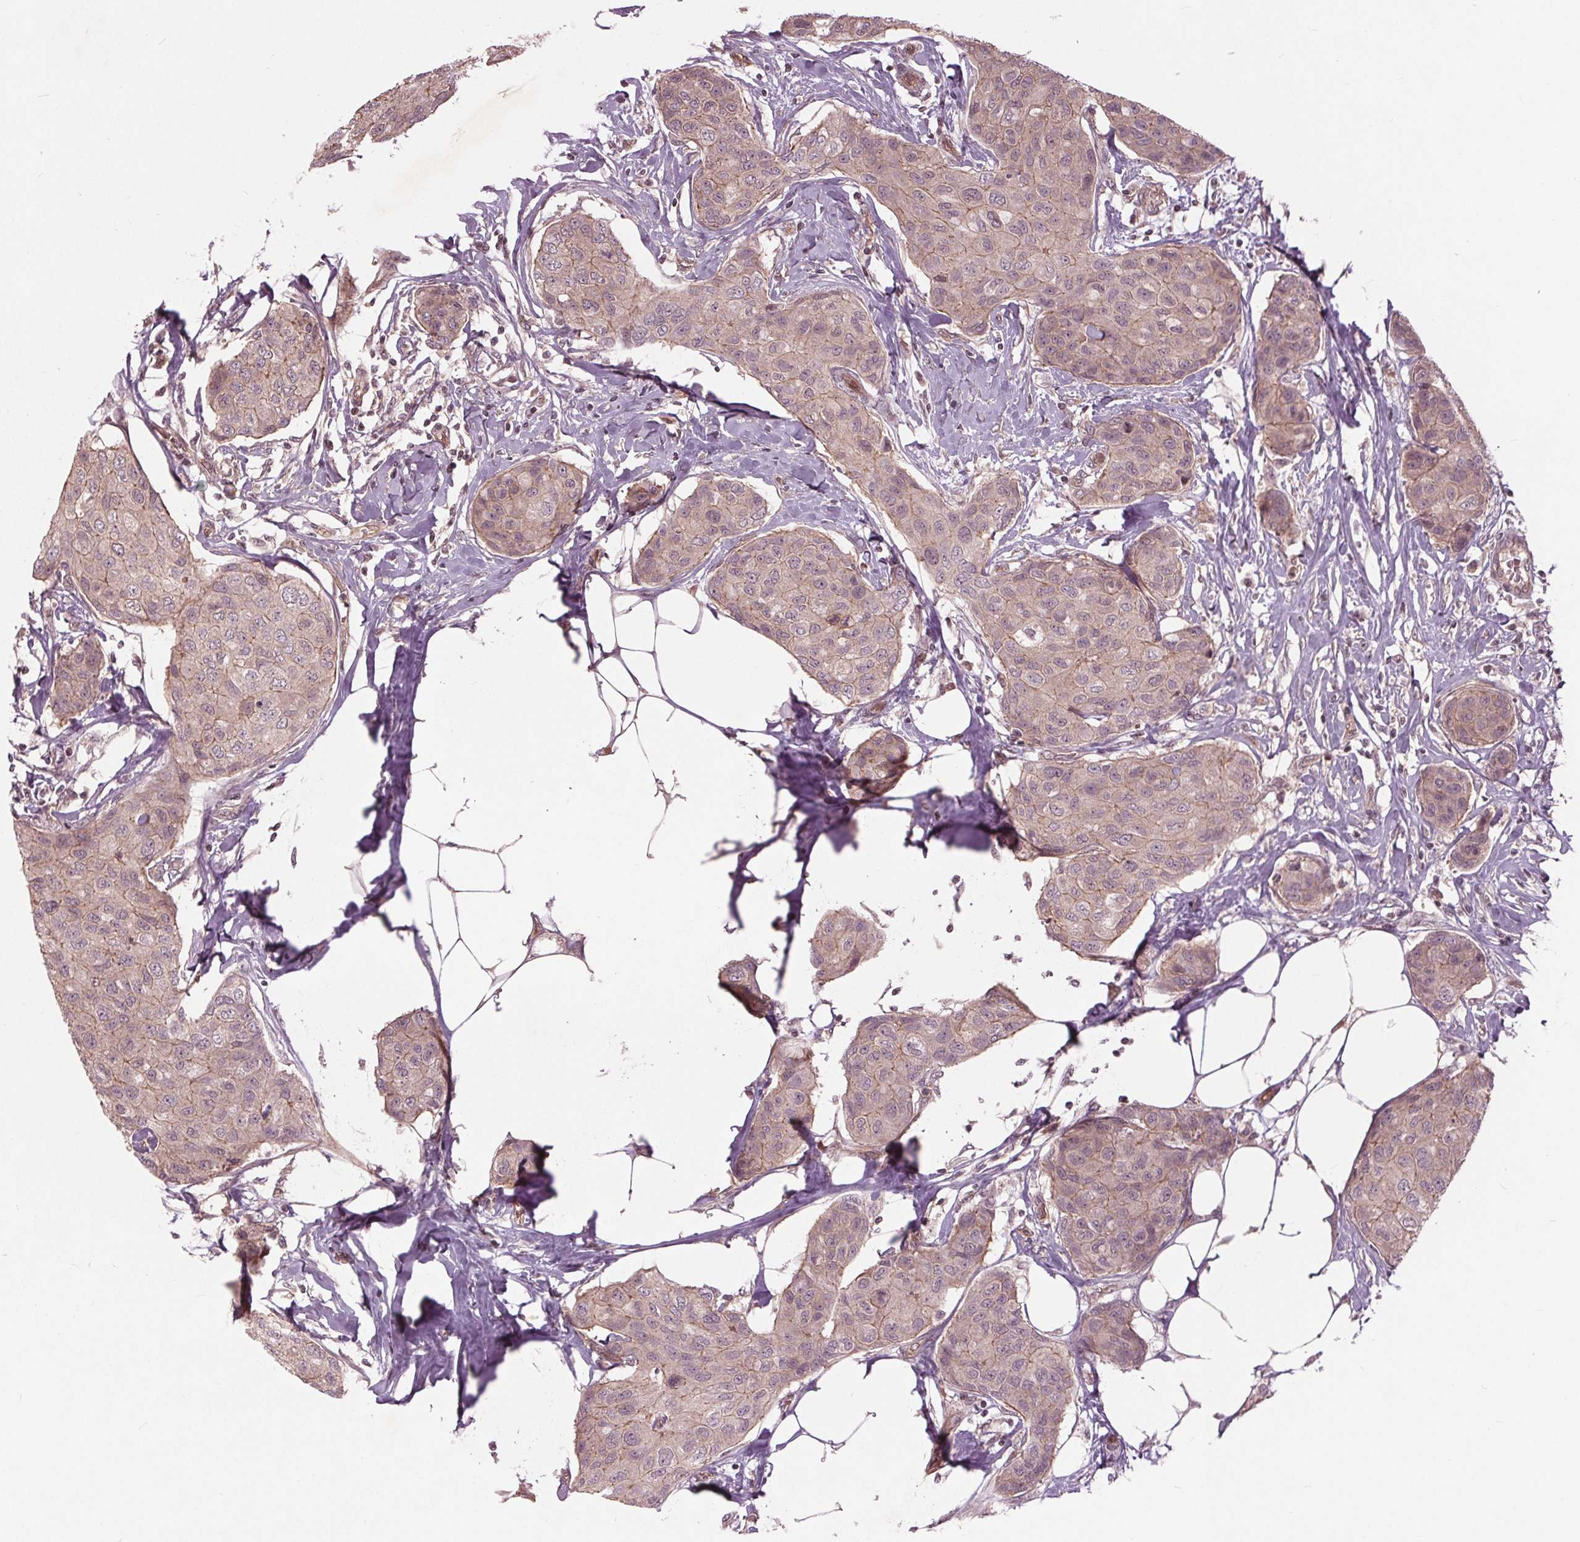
{"staining": {"intensity": "weak", "quantity": ">75%", "location": "cytoplasmic/membranous"}, "tissue": "breast cancer", "cell_type": "Tumor cells", "image_type": "cancer", "snomed": [{"axis": "morphology", "description": "Duct carcinoma"}, {"axis": "topography", "description": "Breast"}], "caption": "A brown stain shows weak cytoplasmic/membranous staining of a protein in breast cancer (intraductal carcinoma) tumor cells. The staining was performed using DAB, with brown indicating positive protein expression. Nuclei are stained blue with hematoxylin.", "gene": "BTBD1", "patient": {"sex": "female", "age": 80}}